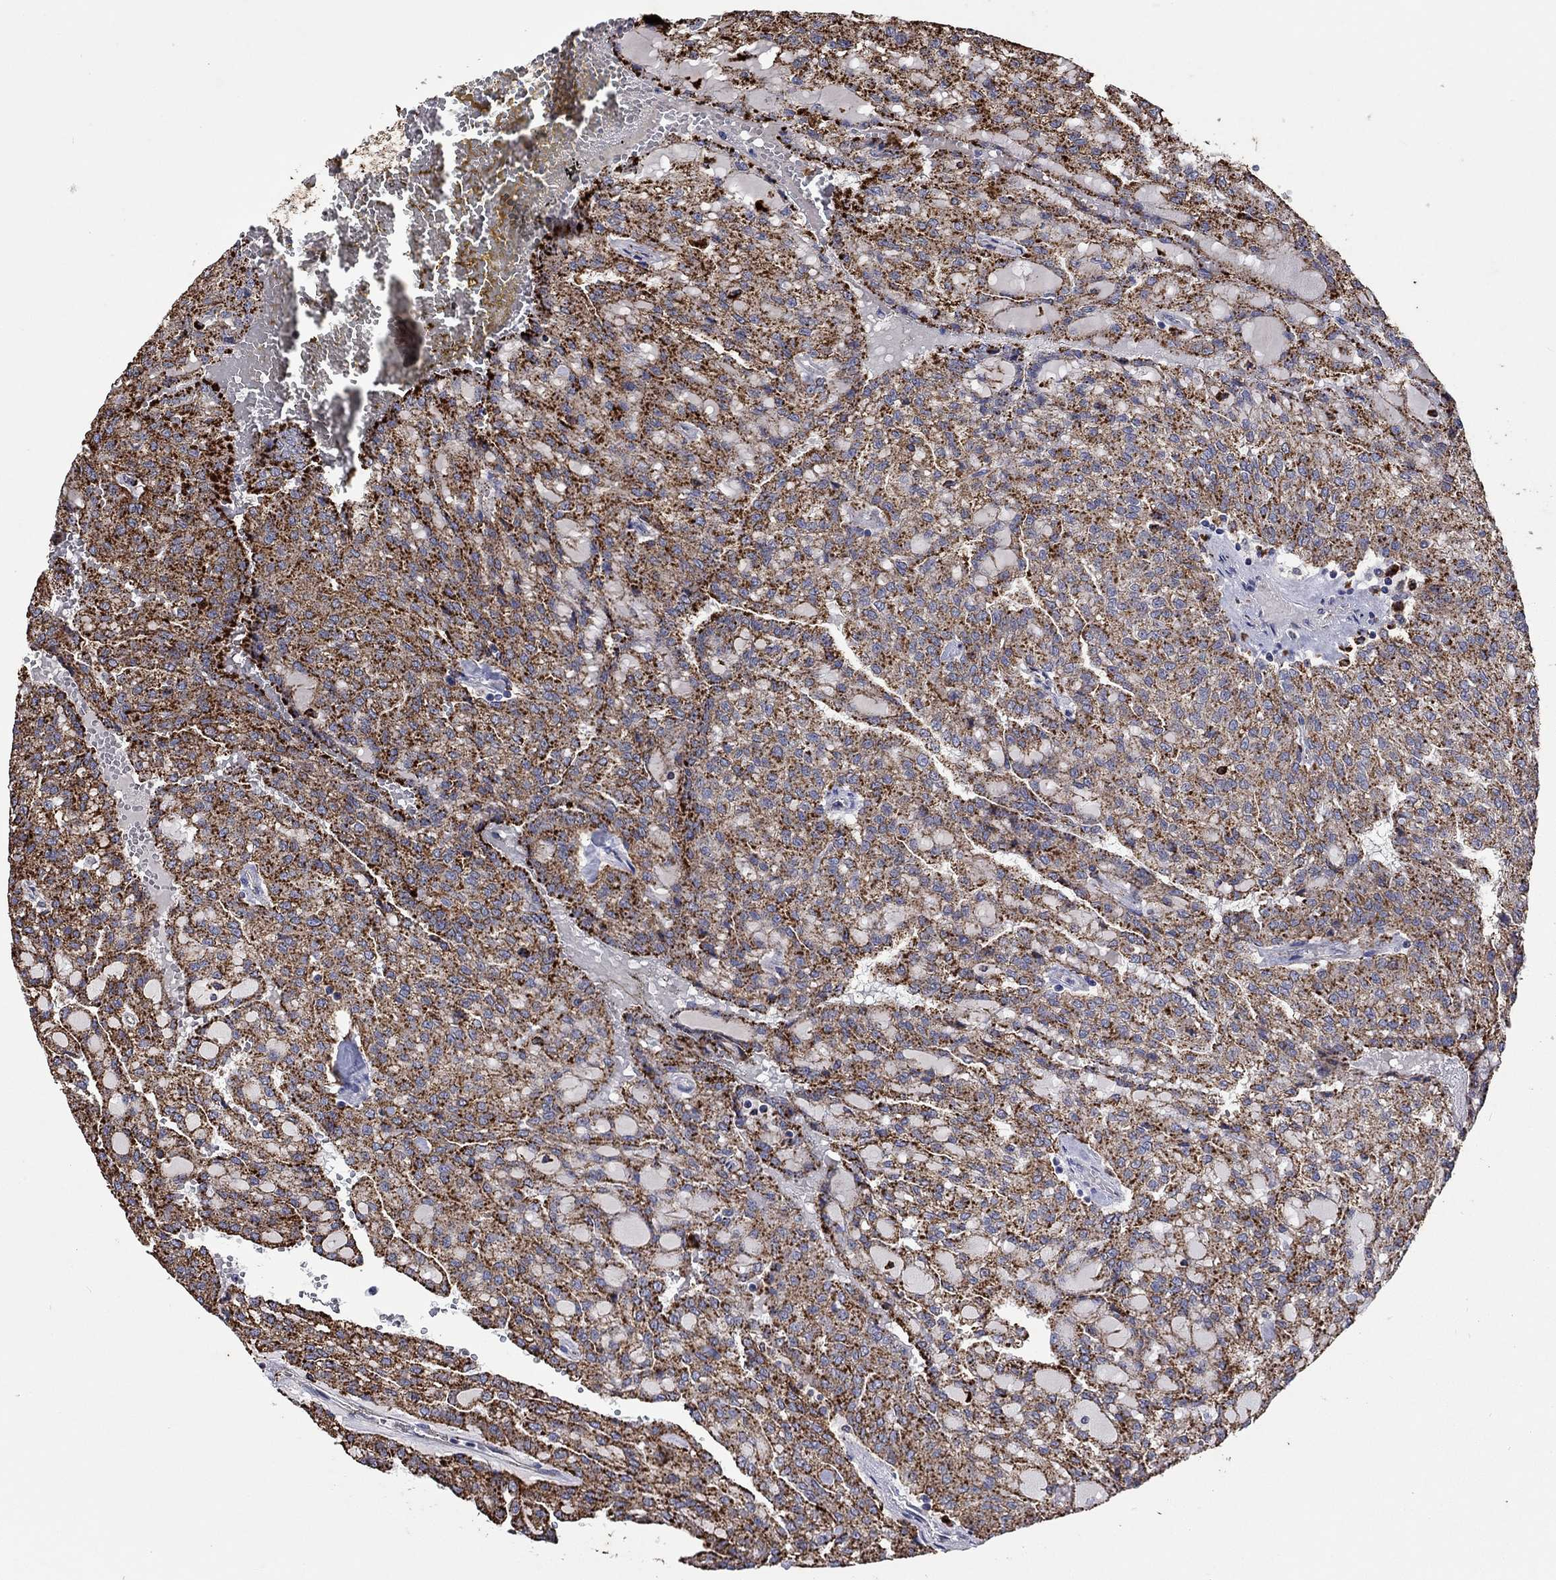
{"staining": {"intensity": "strong", "quantity": ">75%", "location": "cytoplasmic/membranous"}, "tissue": "renal cancer", "cell_type": "Tumor cells", "image_type": "cancer", "snomed": [{"axis": "morphology", "description": "Adenocarcinoma, NOS"}, {"axis": "topography", "description": "Kidney"}], "caption": "Renal cancer (adenocarcinoma) stained with IHC demonstrates strong cytoplasmic/membranous staining in about >75% of tumor cells.", "gene": "CTSB", "patient": {"sex": "male", "age": 63}}